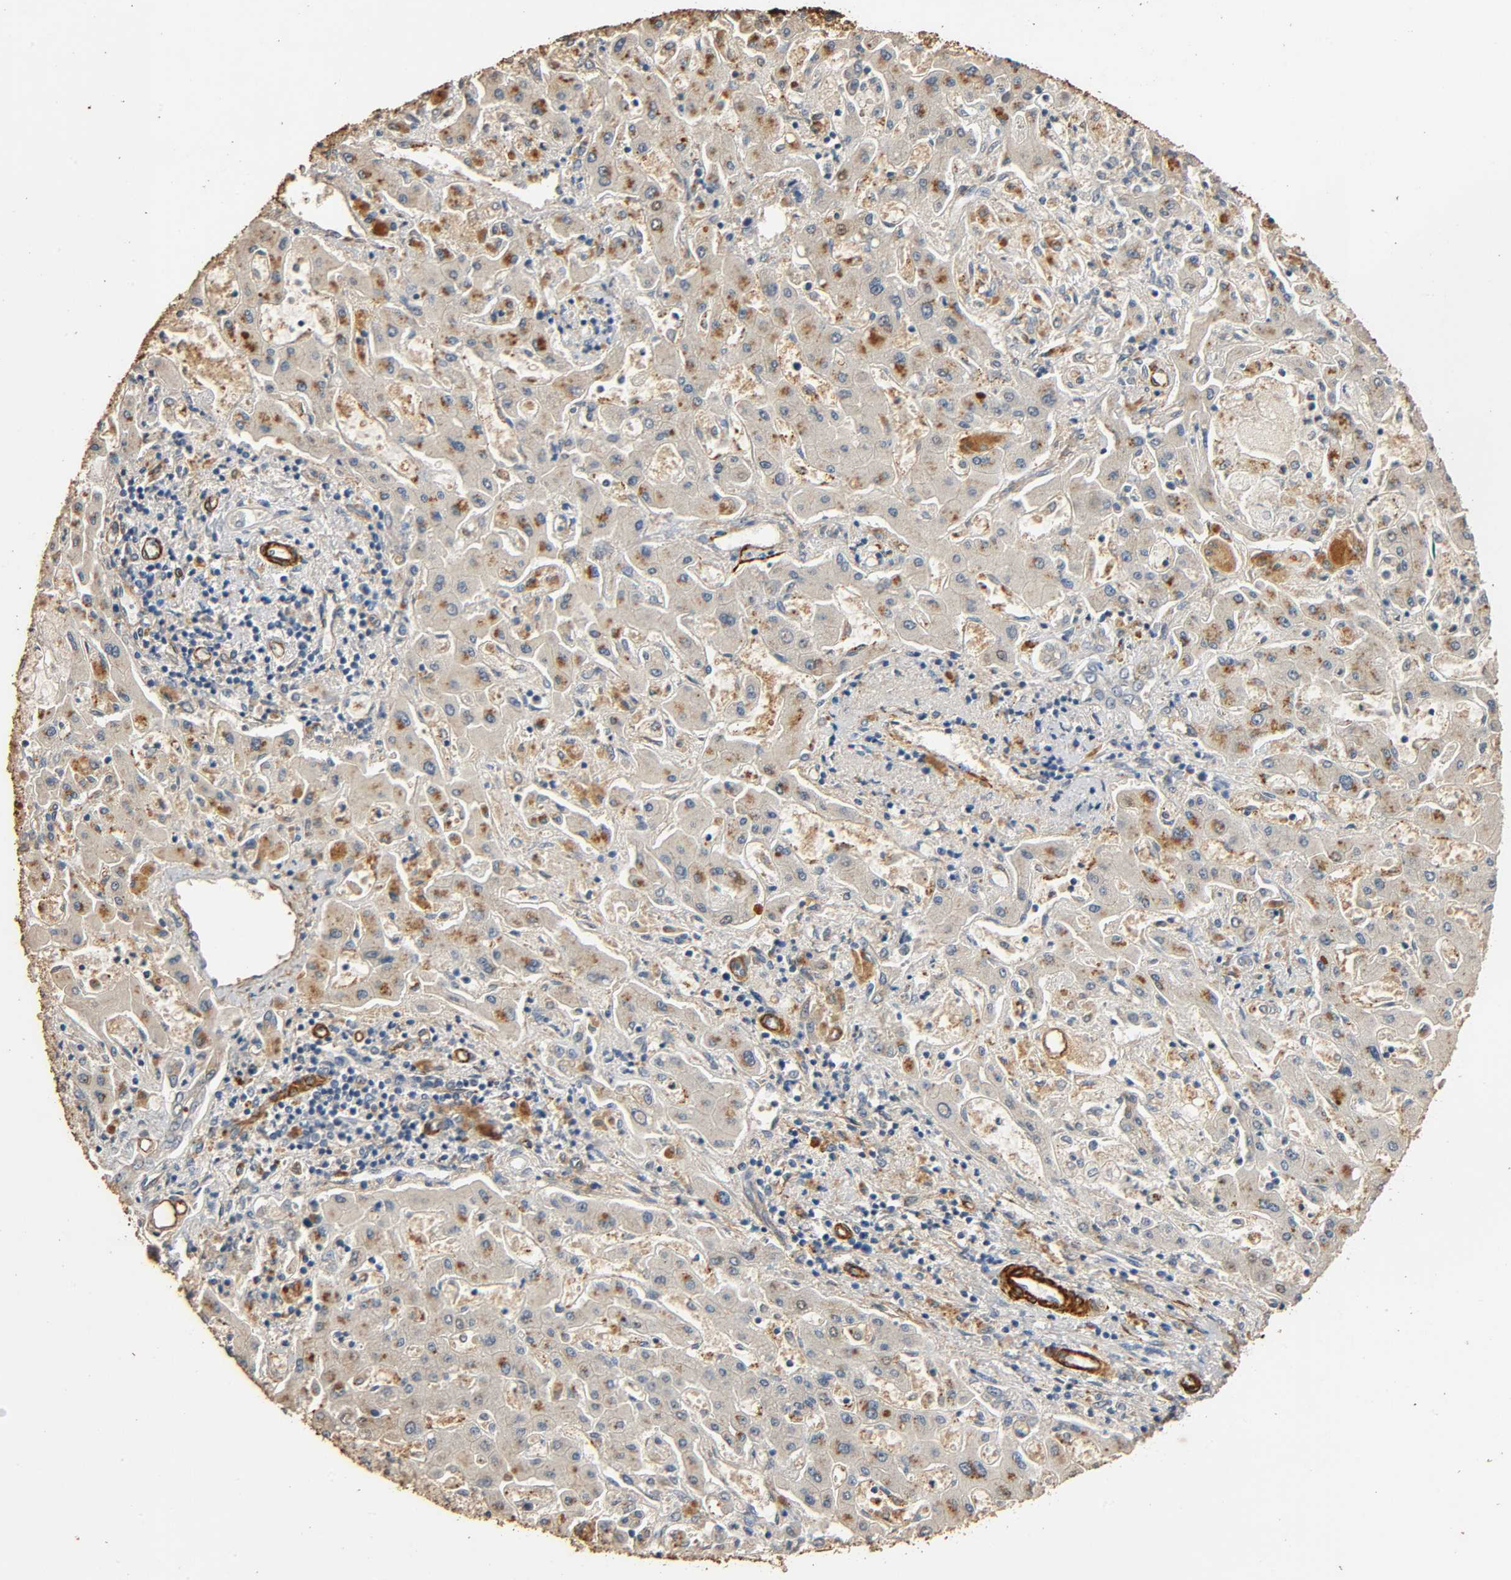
{"staining": {"intensity": "weak", "quantity": ">75%", "location": "cytoplasmic/membranous"}, "tissue": "liver cancer", "cell_type": "Tumor cells", "image_type": "cancer", "snomed": [{"axis": "morphology", "description": "Cholangiocarcinoma"}, {"axis": "topography", "description": "Liver"}], "caption": "Immunohistochemistry (IHC) photomicrograph of human liver cancer (cholangiocarcinoma) stained for a protein (brown), which exhibits low levels of weak cytoplasmic/membranous expression in approximately >75% of tumor cells.", "gene": "GSTA3", "patient": {"sex": "male", "age": 50}}